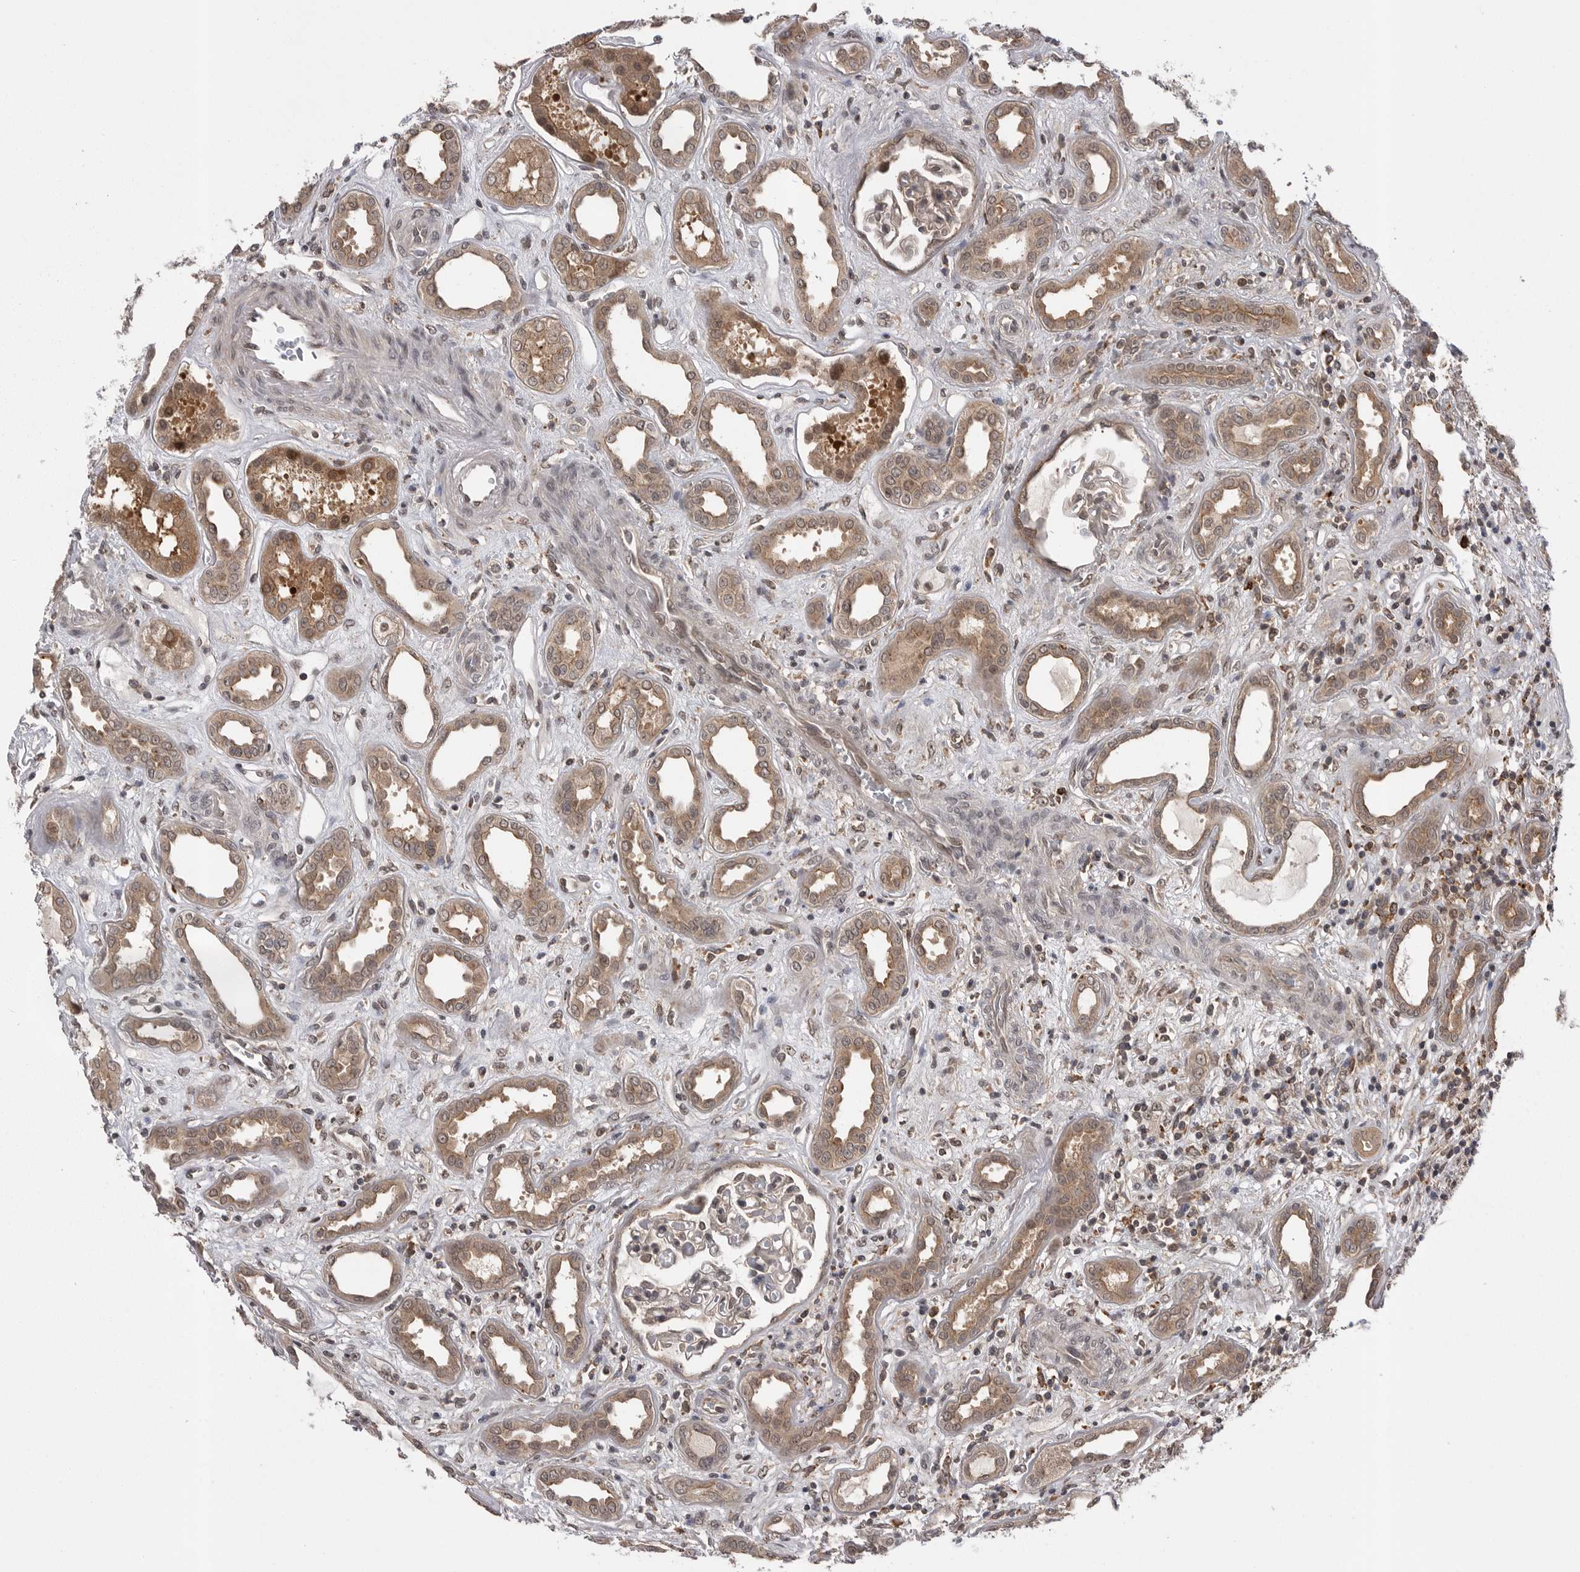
{"staining": {"intensity": "weak", "quantity": "25%-75%", "location": "nuclear"}, "tissue": "kidney", "cell_type": "Cells in glomeruli", "image_type": "normal", "snomed": [{"axis": "morphology", "description": "Normal tissue, NOS"}, {"axis": "topography", "description": "Kidney"}], "caption": "A photomicrograph of human kidney stained for a protein shows weak nuclear brown staining in cells in glomeruli.", "gene": "AOAH", "patient": {"sex": "male", "age": 59}}